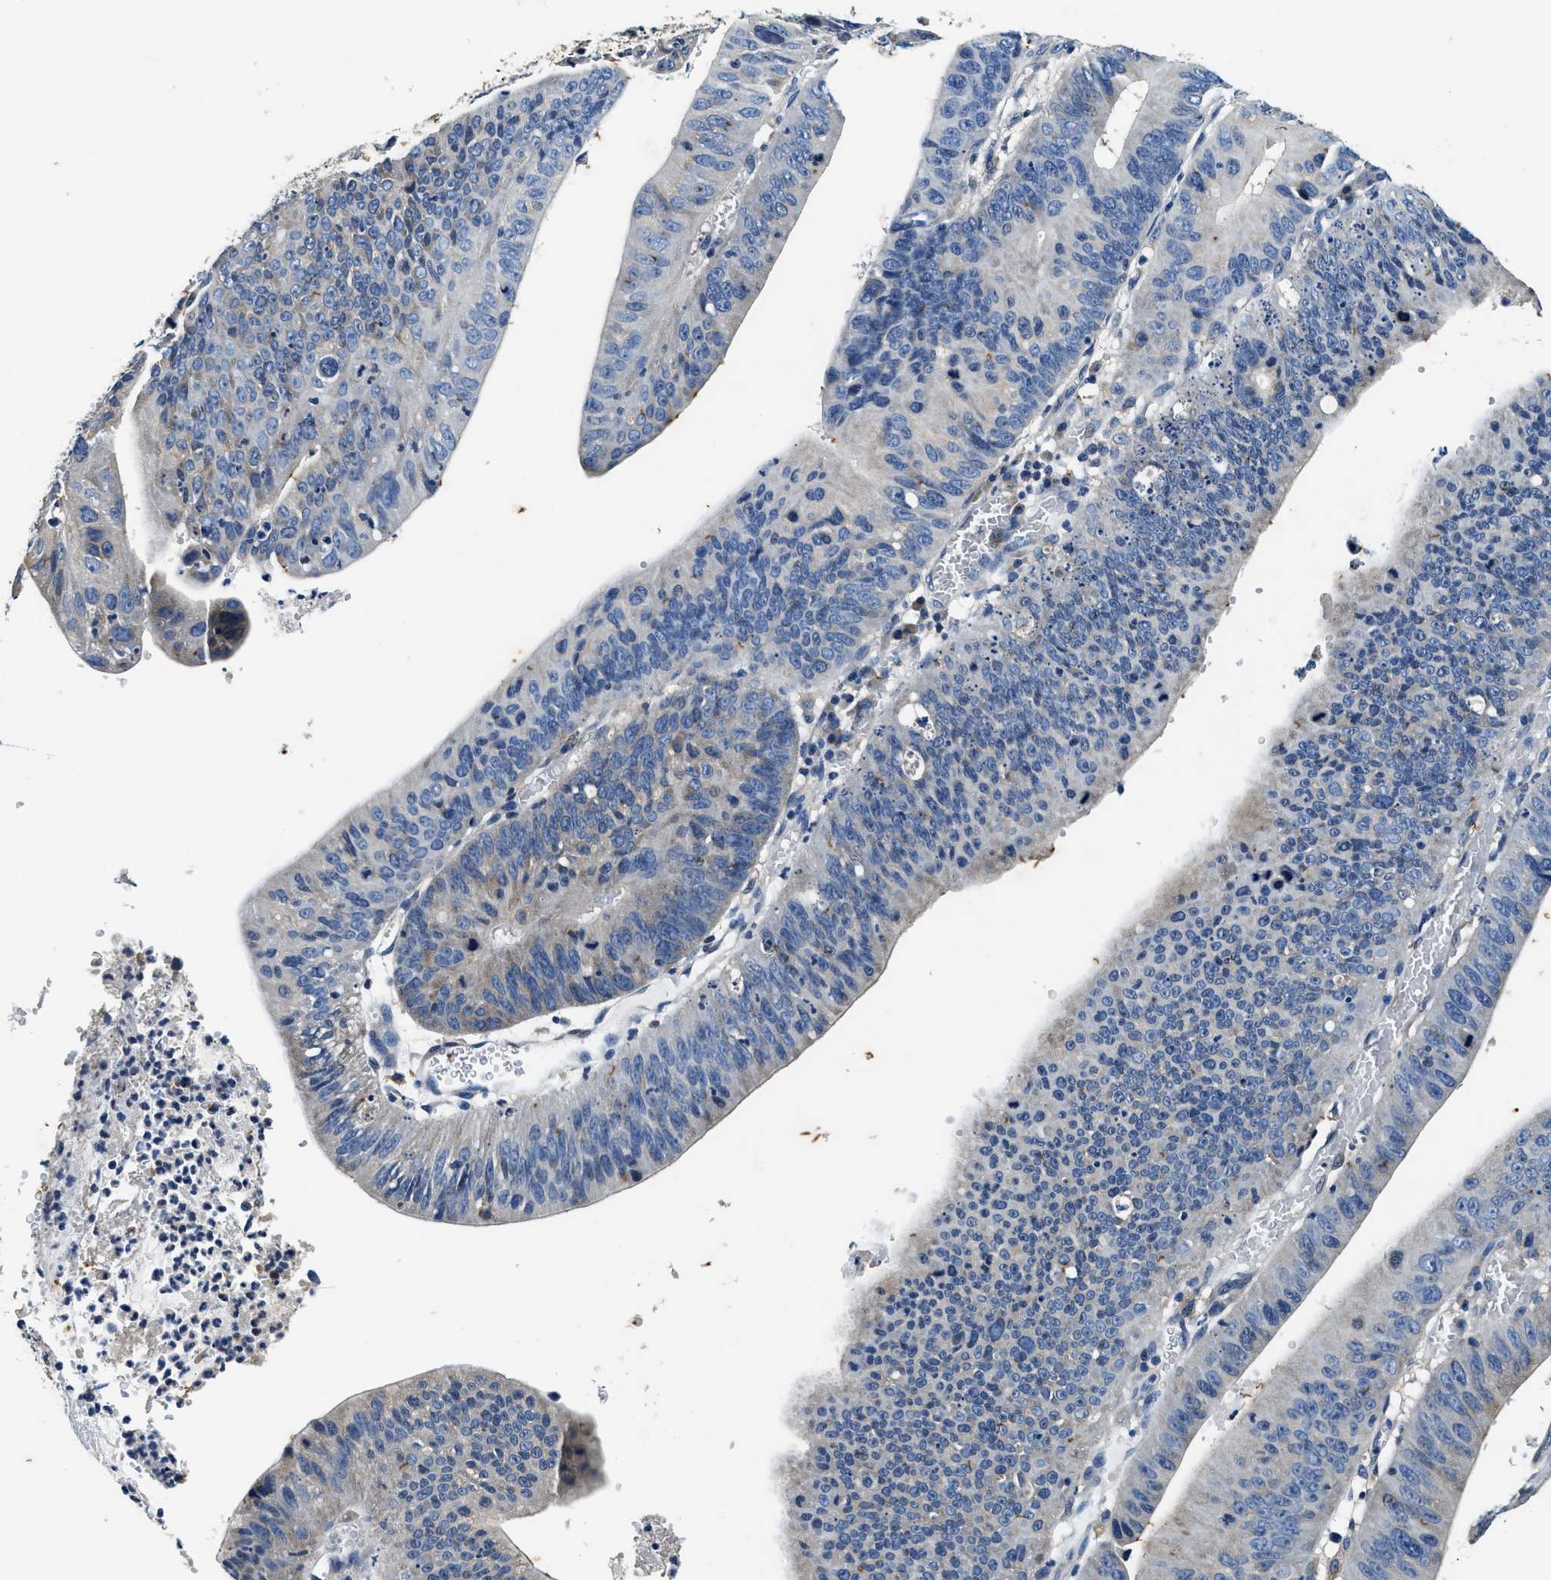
{"staining": {"intensity": "weak", "quantity": "<25%", "location": "cytoplasmic/membranous"}, "tissue": "stomach cancer", "cell_type": "Tumor cells", "image_type": "cancer", "snomed": [{"axis": "morphology", "description": "Adenocarcinoma, NOS"}, {"axis": "topography", "description": "Stomach"}], "caption": "This photomicrograph is of stomach cancer stained with IHC to label a protein in brown with the nuclei are counter-stained blue. There is no expression in tumor cells. The staining was performed using DAB (3,3'-diaminobenzidine) to visualize the protein expression in brown, while the nuclei were stained in blue with hematoxylin (Magnification: 20x).", "gene": "PI4KB", "patient": {"sex": "male", "age": 59}}